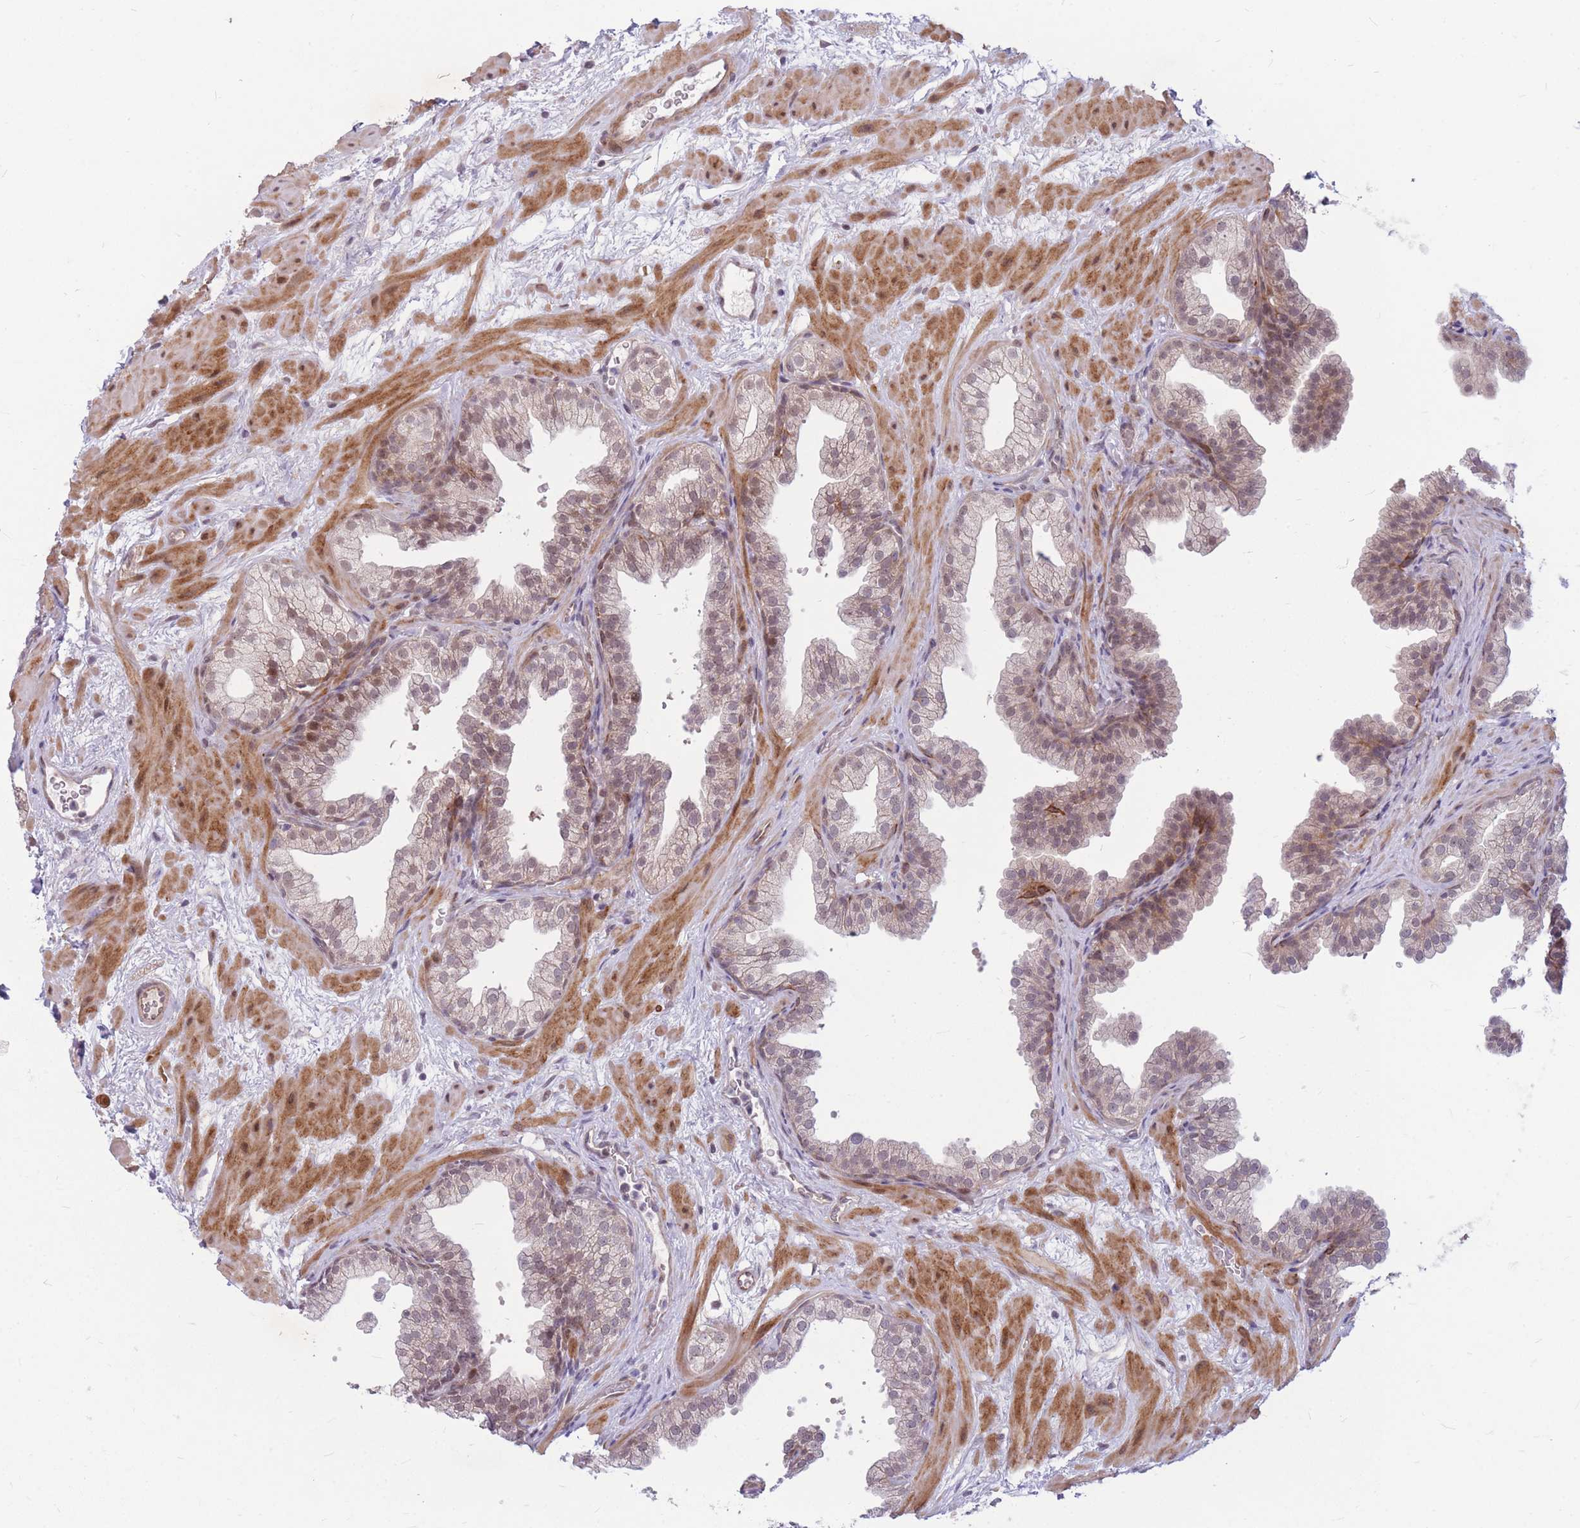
{"staining": {"intensity": "weak", "quantity": "25%-75%", "location": "nuclear"}, "tissue": "prostate", "cell_type": "Glandular cells", "image_type": "normal", "snomed": [{"axis": "morphology", "description": "Normal tissue, NOS"}, {"axis": "topography", "description": "Prostate"}], "caption": "Protein staining of unremarkable prostate exhibits weak nuclear expression in about 25%-75% of glandular cells.", "gene": "ERCC2", "patient": {"sex": "male", "age": 37}}